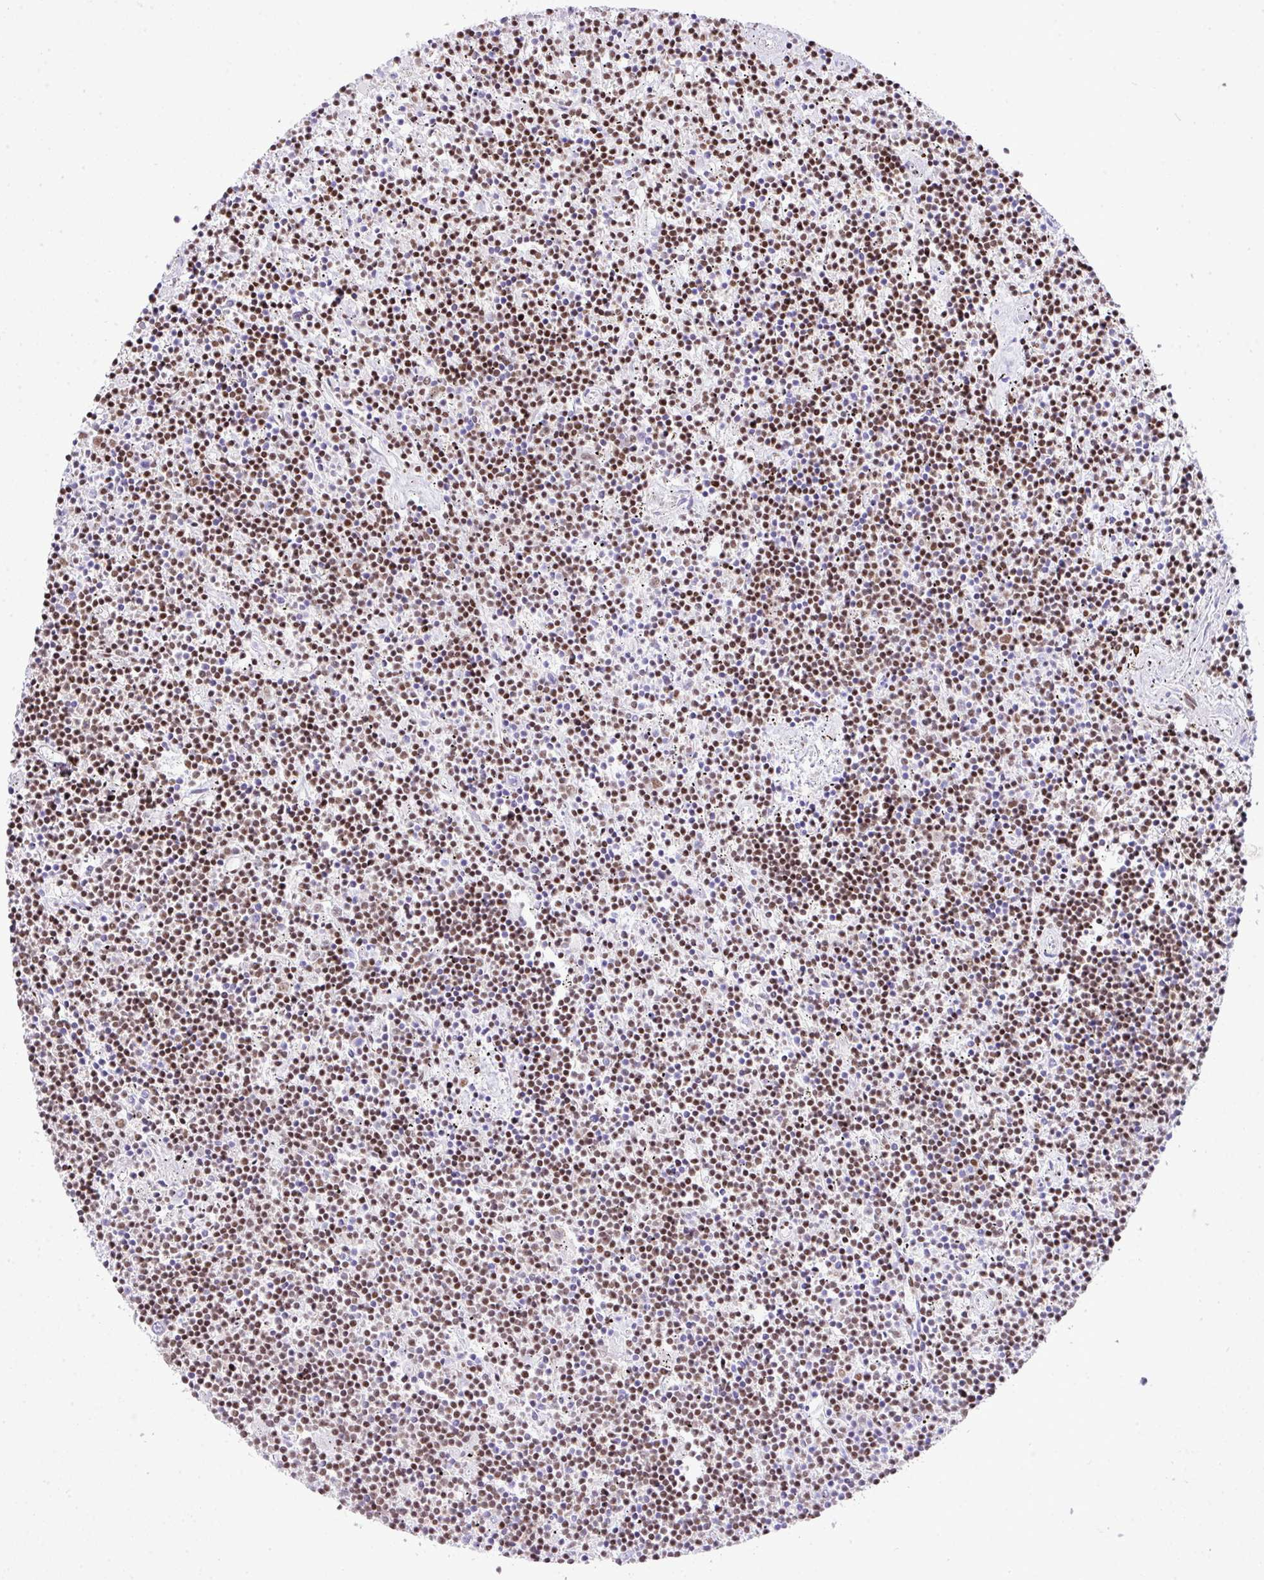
{"staining": {"intensity": "moderate", "quantity": ">75%", "location": "nuclear"}, "tissue": "lymphoma", "cell_type": "Tumor cells", "image_type": "cancer", "snomed": [{"axis": "morphology", "description": "Malignant lymphoma, non-Hodgkin's type, Low grade"}, {"axis": "topography", "description": "Spleen"}], "caption": "Protein staining of low-grade malignant lymphoma, non-Hodgkin's type tissue shows moderate nuclear staining in about >75% of tumor cells.", "gene": "RARG", "patient": {"sex": "male", "age": 76}}